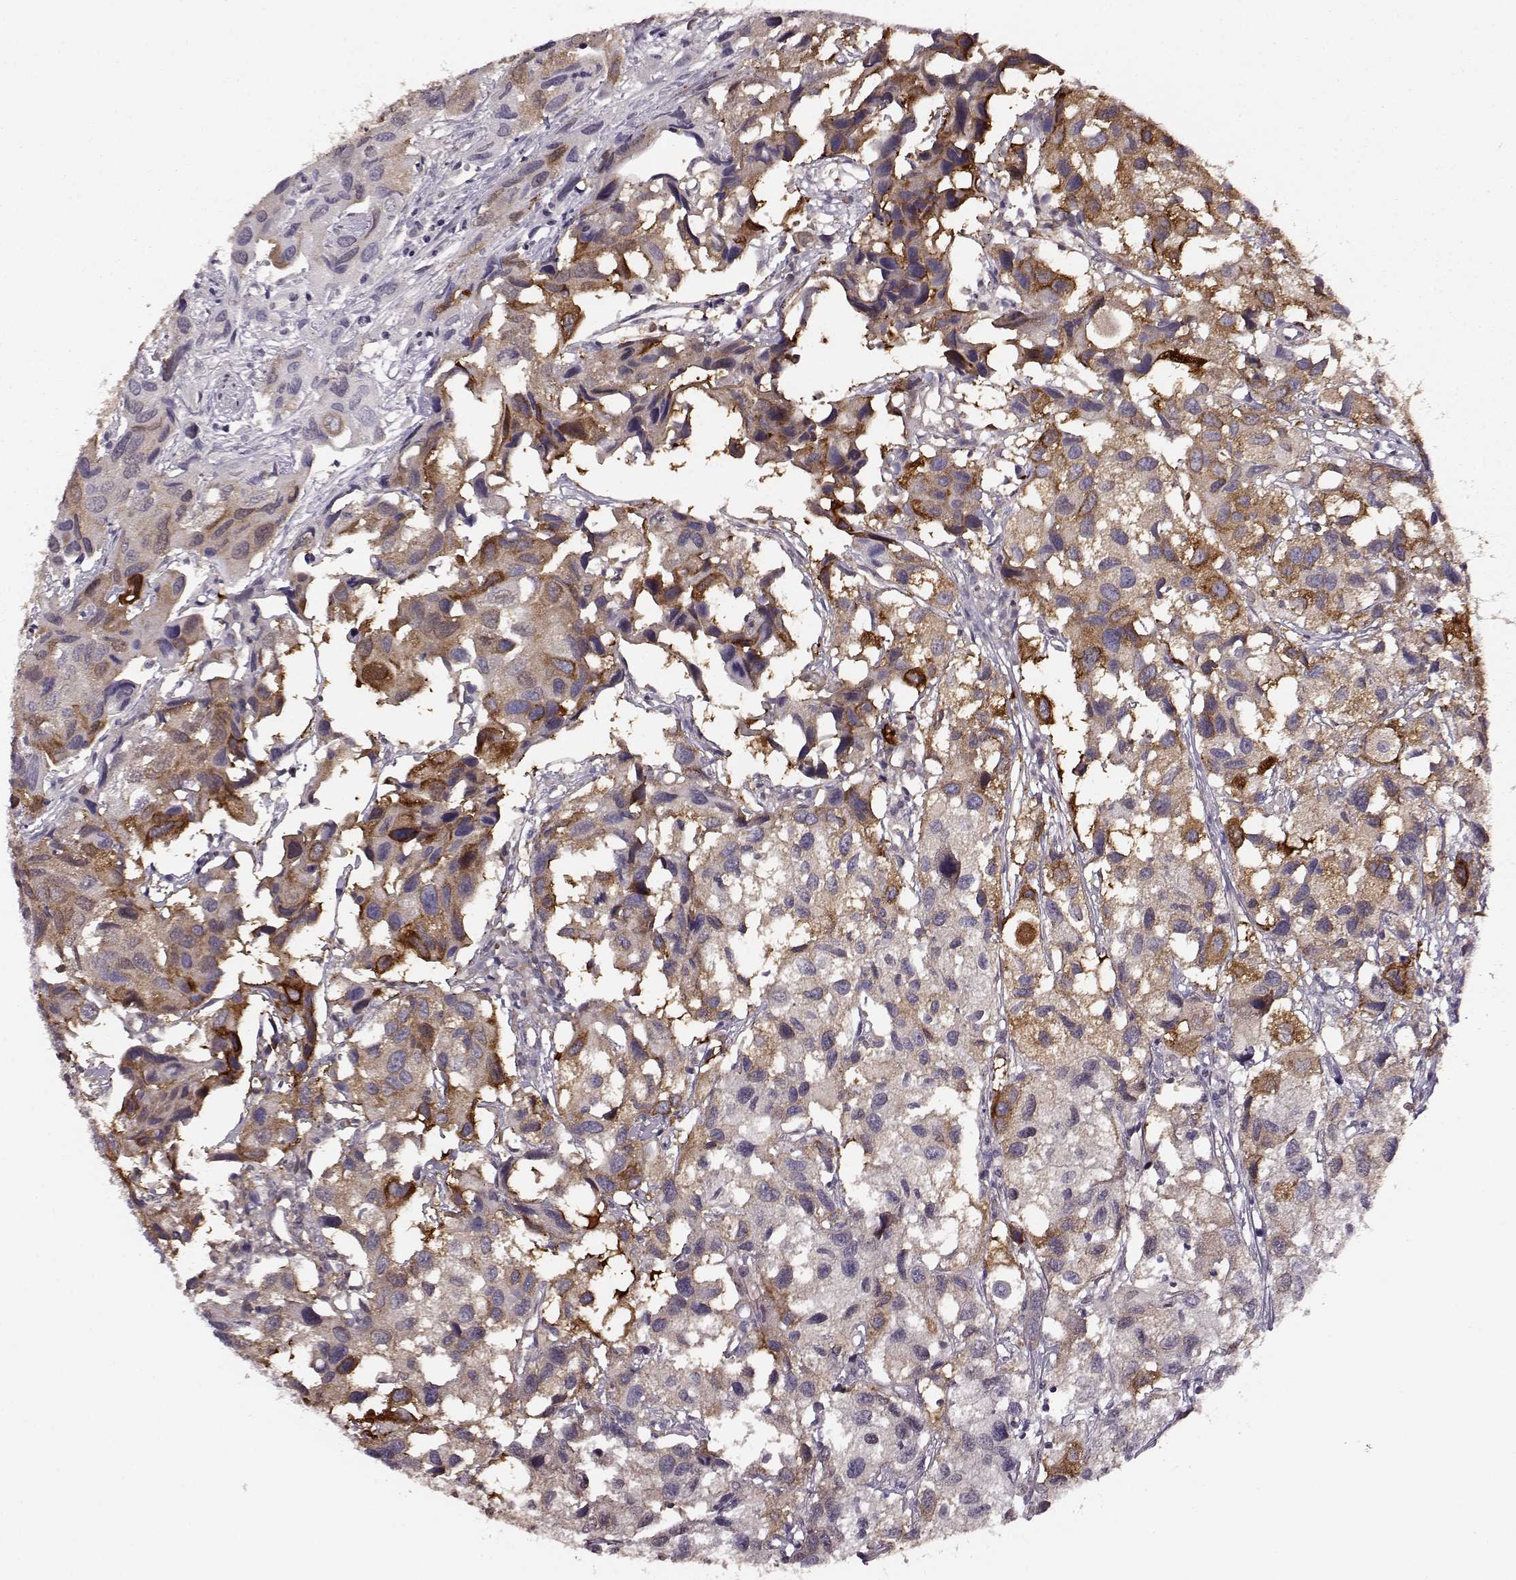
{"staining": {"intensity": "strong", "quantity": "<25%", "location": "cytoplasmic/membranous,nuclear"}, "tissue": "urothelial cancer", "cell_type": "Tumor cells", "image_type": "cancer", "snomed": [{"axis": "morphology", "description": "Urothelial carcinoma, High grade"}, {"axis": "topography", "description": "Urinary bladder"}], "caption": "IHC staining of urothelial carcinoma (high-grade), which demonstrates medium levels of strong cytoplasmic/membranous and nuclear positivity in about <25% of tumor cells indicating strong cytoplasmic/membranous and nuclear protein positivity. The staining was performed using DAB (brown) for protein detection and nuclei were counterstained in hematoxylin (blue).", "gene": "KLF6", "patient": {"sex": "male", "age": 79}}